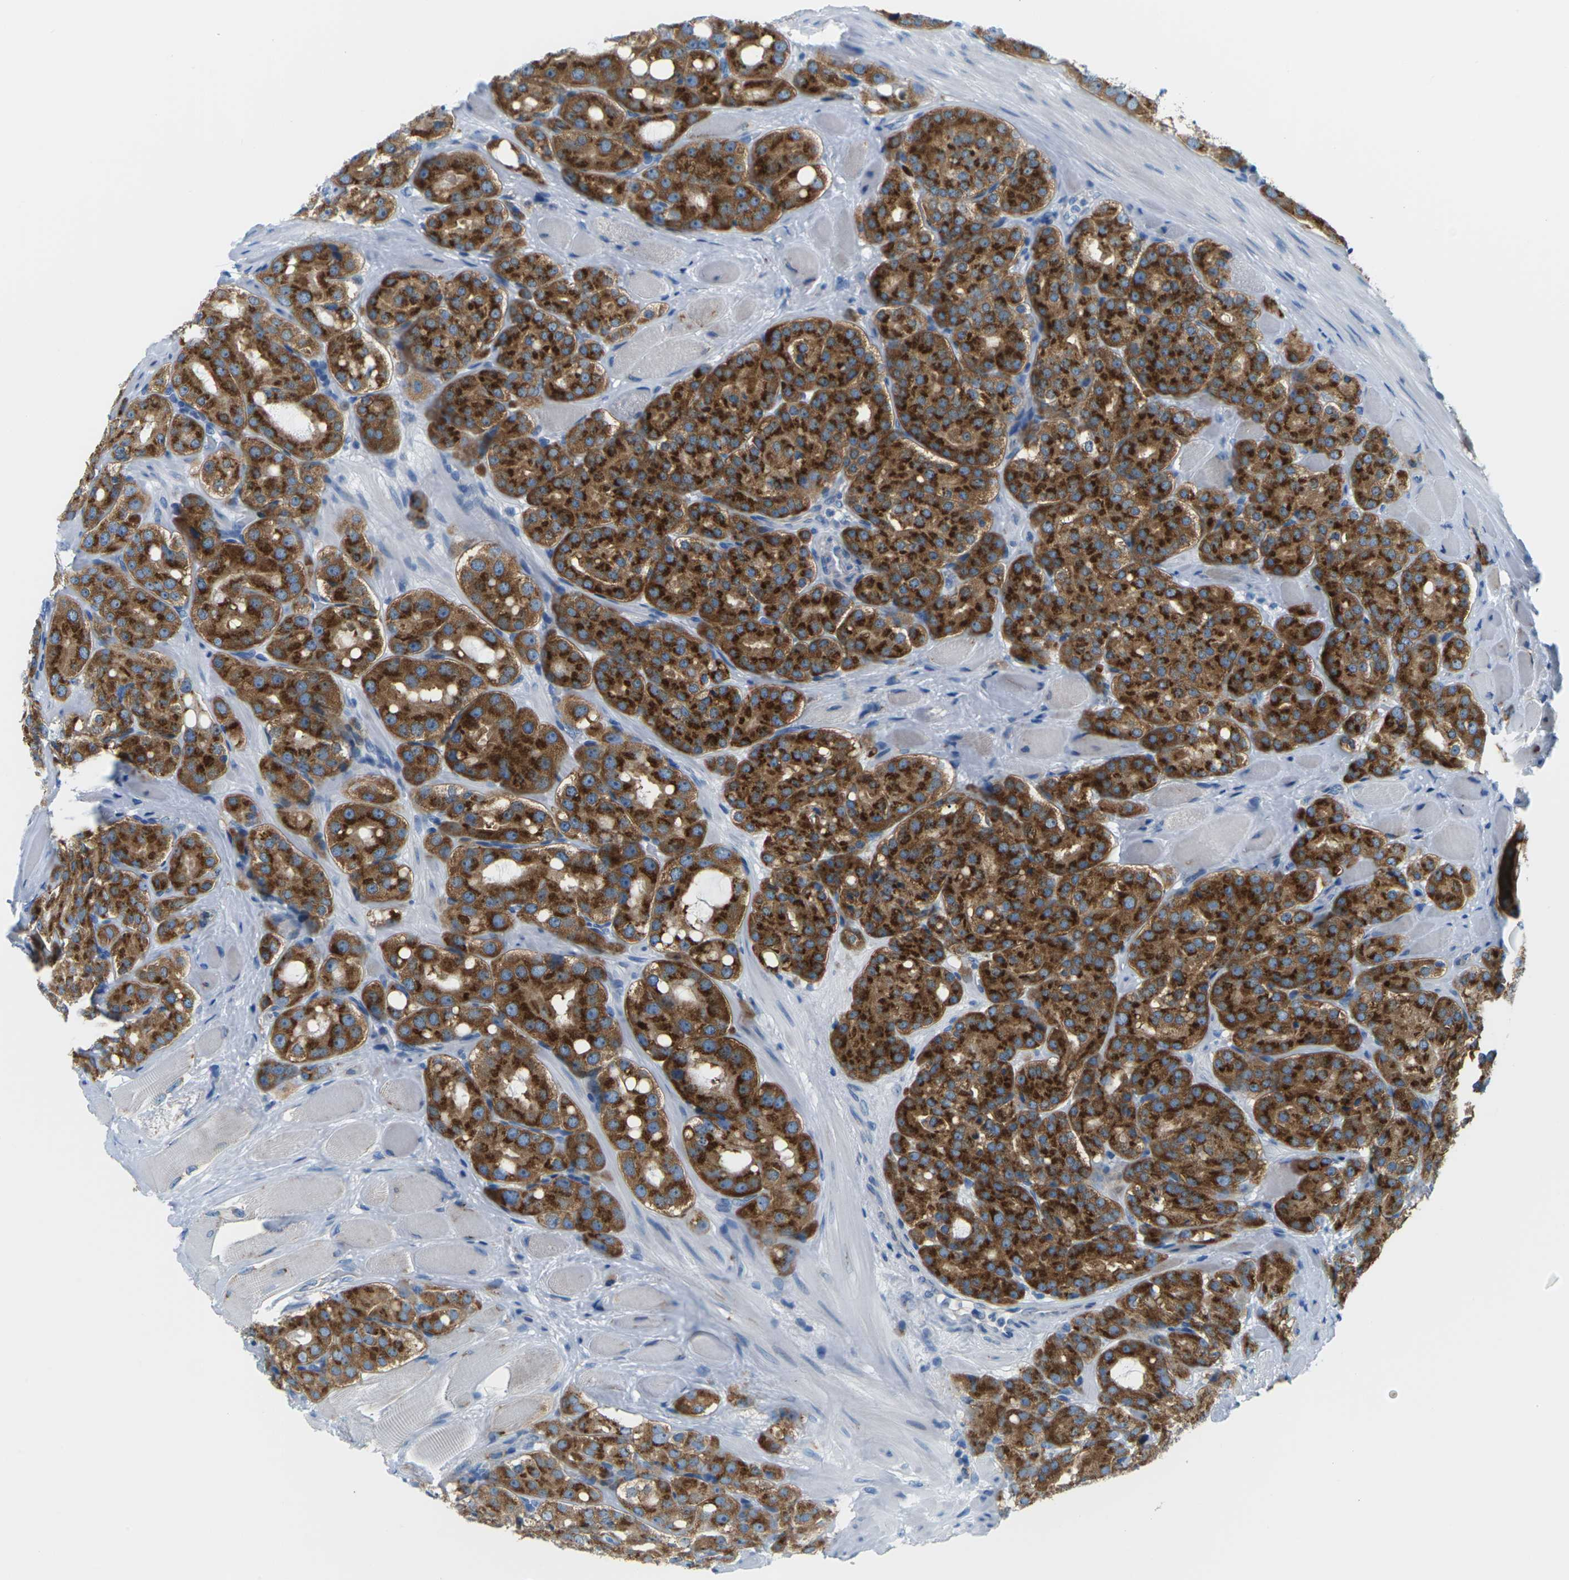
{"staining": {"intensity": "strong", "quantity": ">75%", "location": "cytoplasmic/membranous"}, "tissue": "prostate cancer", "cell_type": "Tumor cells", "image_type": "cancer", "snomed": [{"axis": "morphology", "description": "Adenocarcinoma, High grade"}, {"axis": "topography", "description": "Prostate"}], "caption": "About >75% of tumor cells in high-grade adenocarcinoma (prostate) reveal strong cytoplasmic/membranous protein expression as visualized by brown immunohistochemical staining.", "gene": "SYNGR2", "patient": {"sex": "male", "age": 65}}